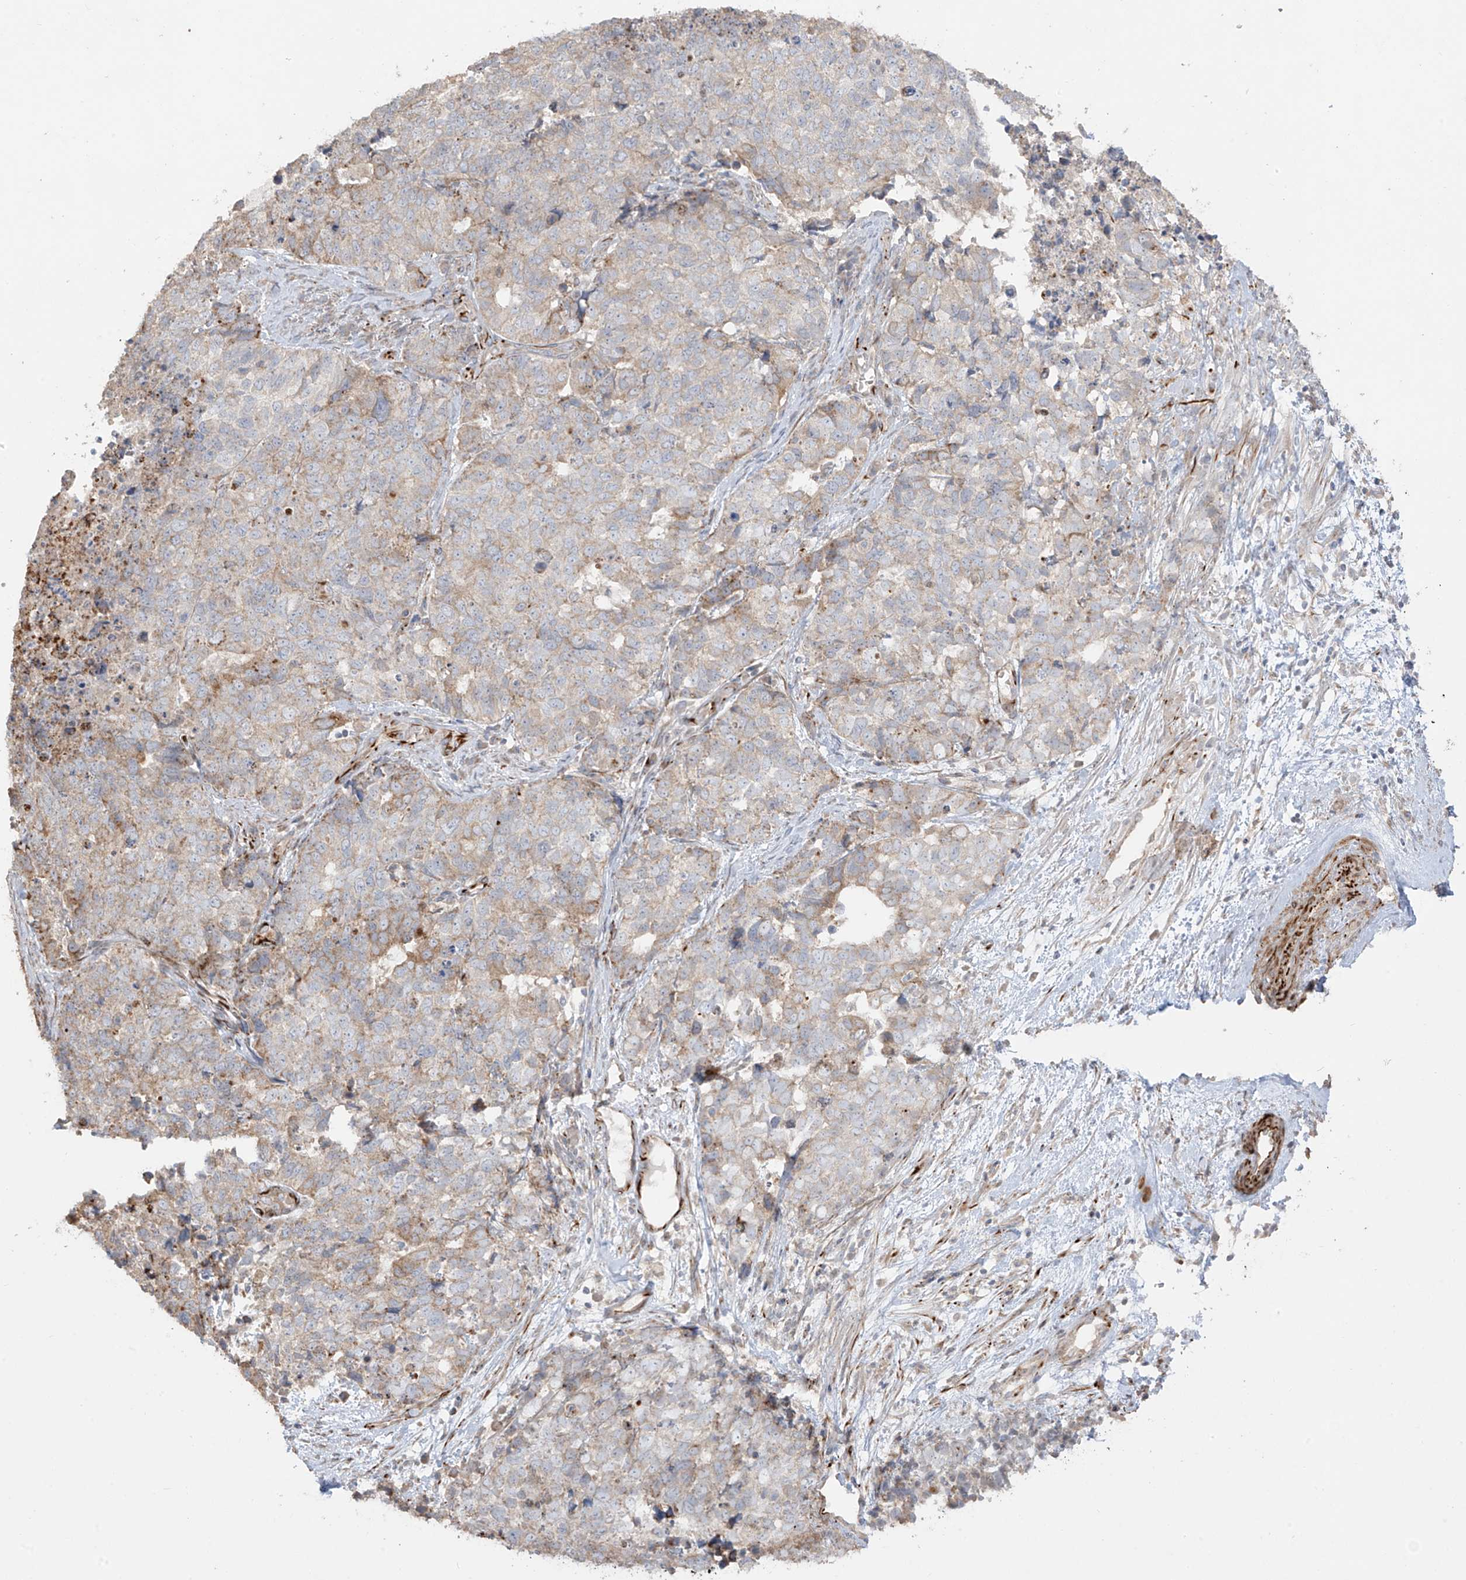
{"staining": {"intensity": "weak", "quantity": "25%-75%", "location": "cytoplasmic/membranous"}, "tissue": "cervical cancer", "cell_type": "Tumor cells", "image_type": "cancer", "snomed": [{"axis": "morphology", "description": "Squamous cell carcinoma, NOS"}, {"axis": "topography", "description": "Cervix"}], "caption": "Protein analysis of cervical cancer tissue shows weak cytoplasmic/membranous positivity in about 25%-75% of tumor cells.", "gene": "DCDC2", "patient": {"sex": "female", "age": 63}}